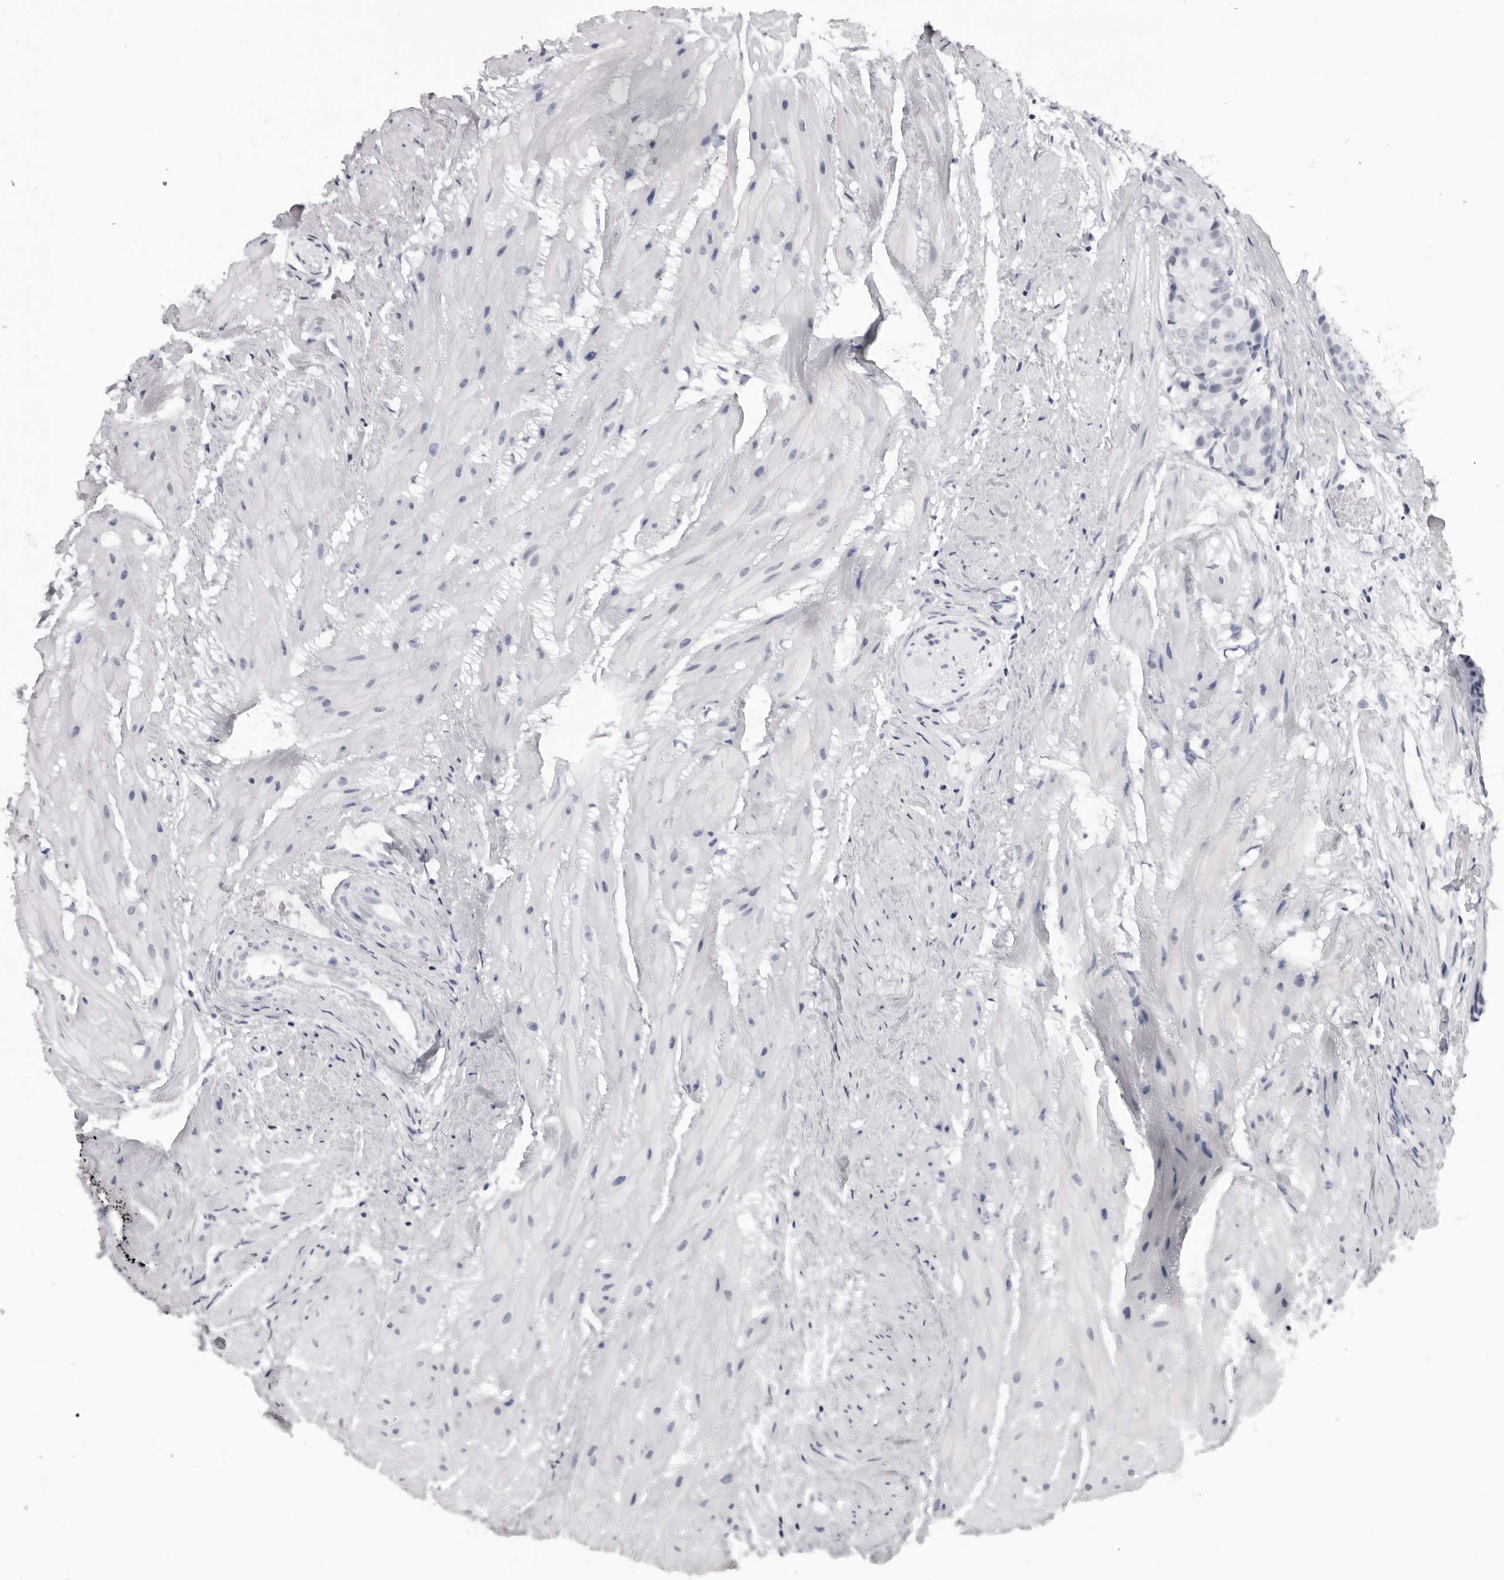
{"staining": {"intensity": "negative", "quantity": "none", "location": "none"}, "tissue": "prostate cancer", "cell_type": "Tumor cells", "image_type": "cancer", "snomed": [{"axis": "morphology", "description": "Adenocarcinoma, Low grade"}, {"axis": "topography", "description": "Prostate"}], "caption": "High power microscopy photomicrograph of an immunohistochemistry (IHC) micrograph of prostate cancer (low-grade adenocarcinoma), revealing no significant positivity in tumor cells. (DAB (3,3'-diaminobenzidine) IHC visualized using brightfield microscopy, high magnification).", "gene": "ESPN", "patient": {"sex": "male", "age": 88}}